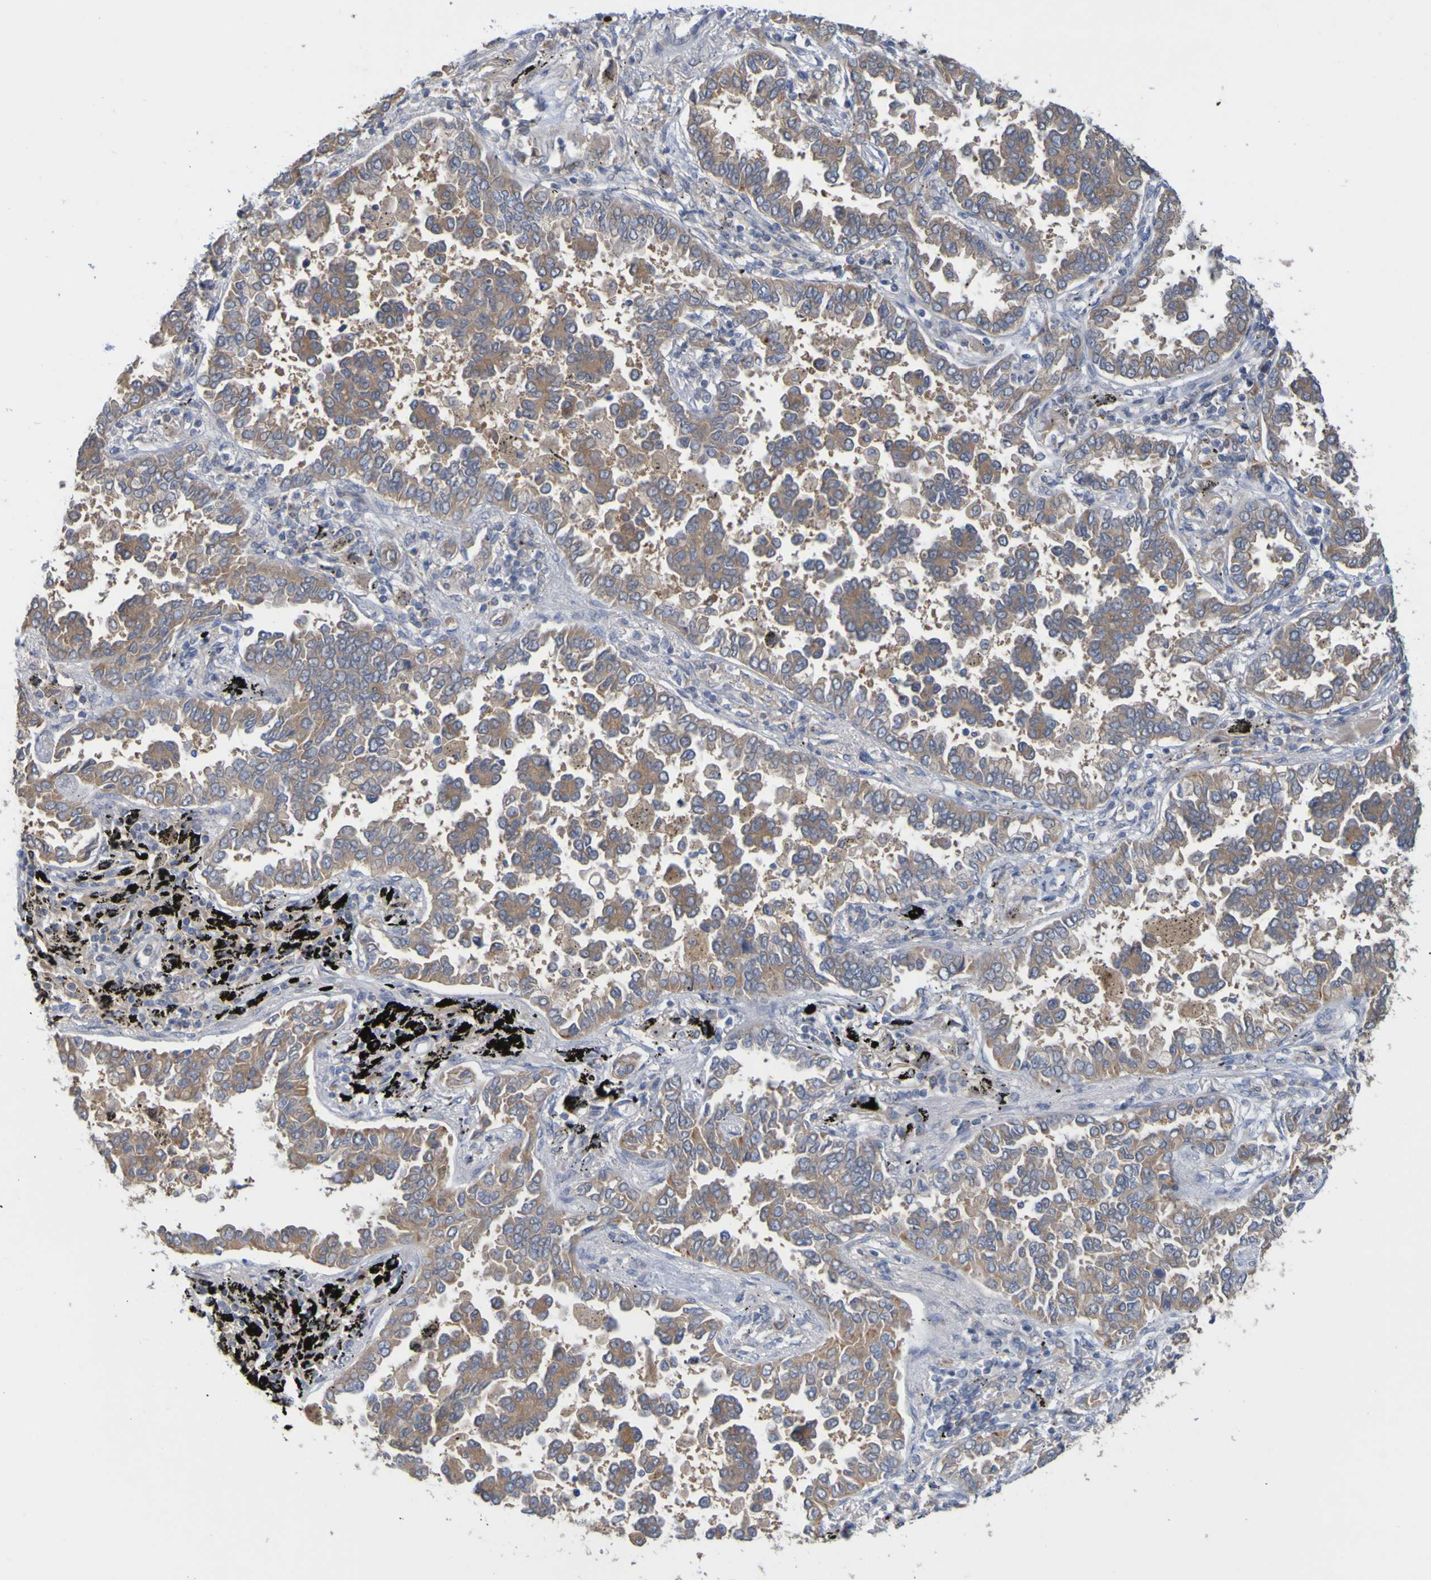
{"staining": {"intensity": "moderate", "quantity": ">75%", "location": "cytoplasmic/membranous"}, "tissue": "lung cancer", "cell_type": "Tumor cells", "image_type": "cancer", "snomed": [{"axis": "morphology", "description": "Normal tissue, NOS"}, {"axis": "morphology", "description": "Adenocarcinoma, NOS"}, {"axis": "topography", "description": "Lung"}], "caption": "Lung adenocarcinoma stained with a brown dye demonstrates moderate cytoplasmic/membranous positive staining in approximately >75% of tumor cells.", "gene": "NAV2", "patient": {"sex": "male", "age": 59}}